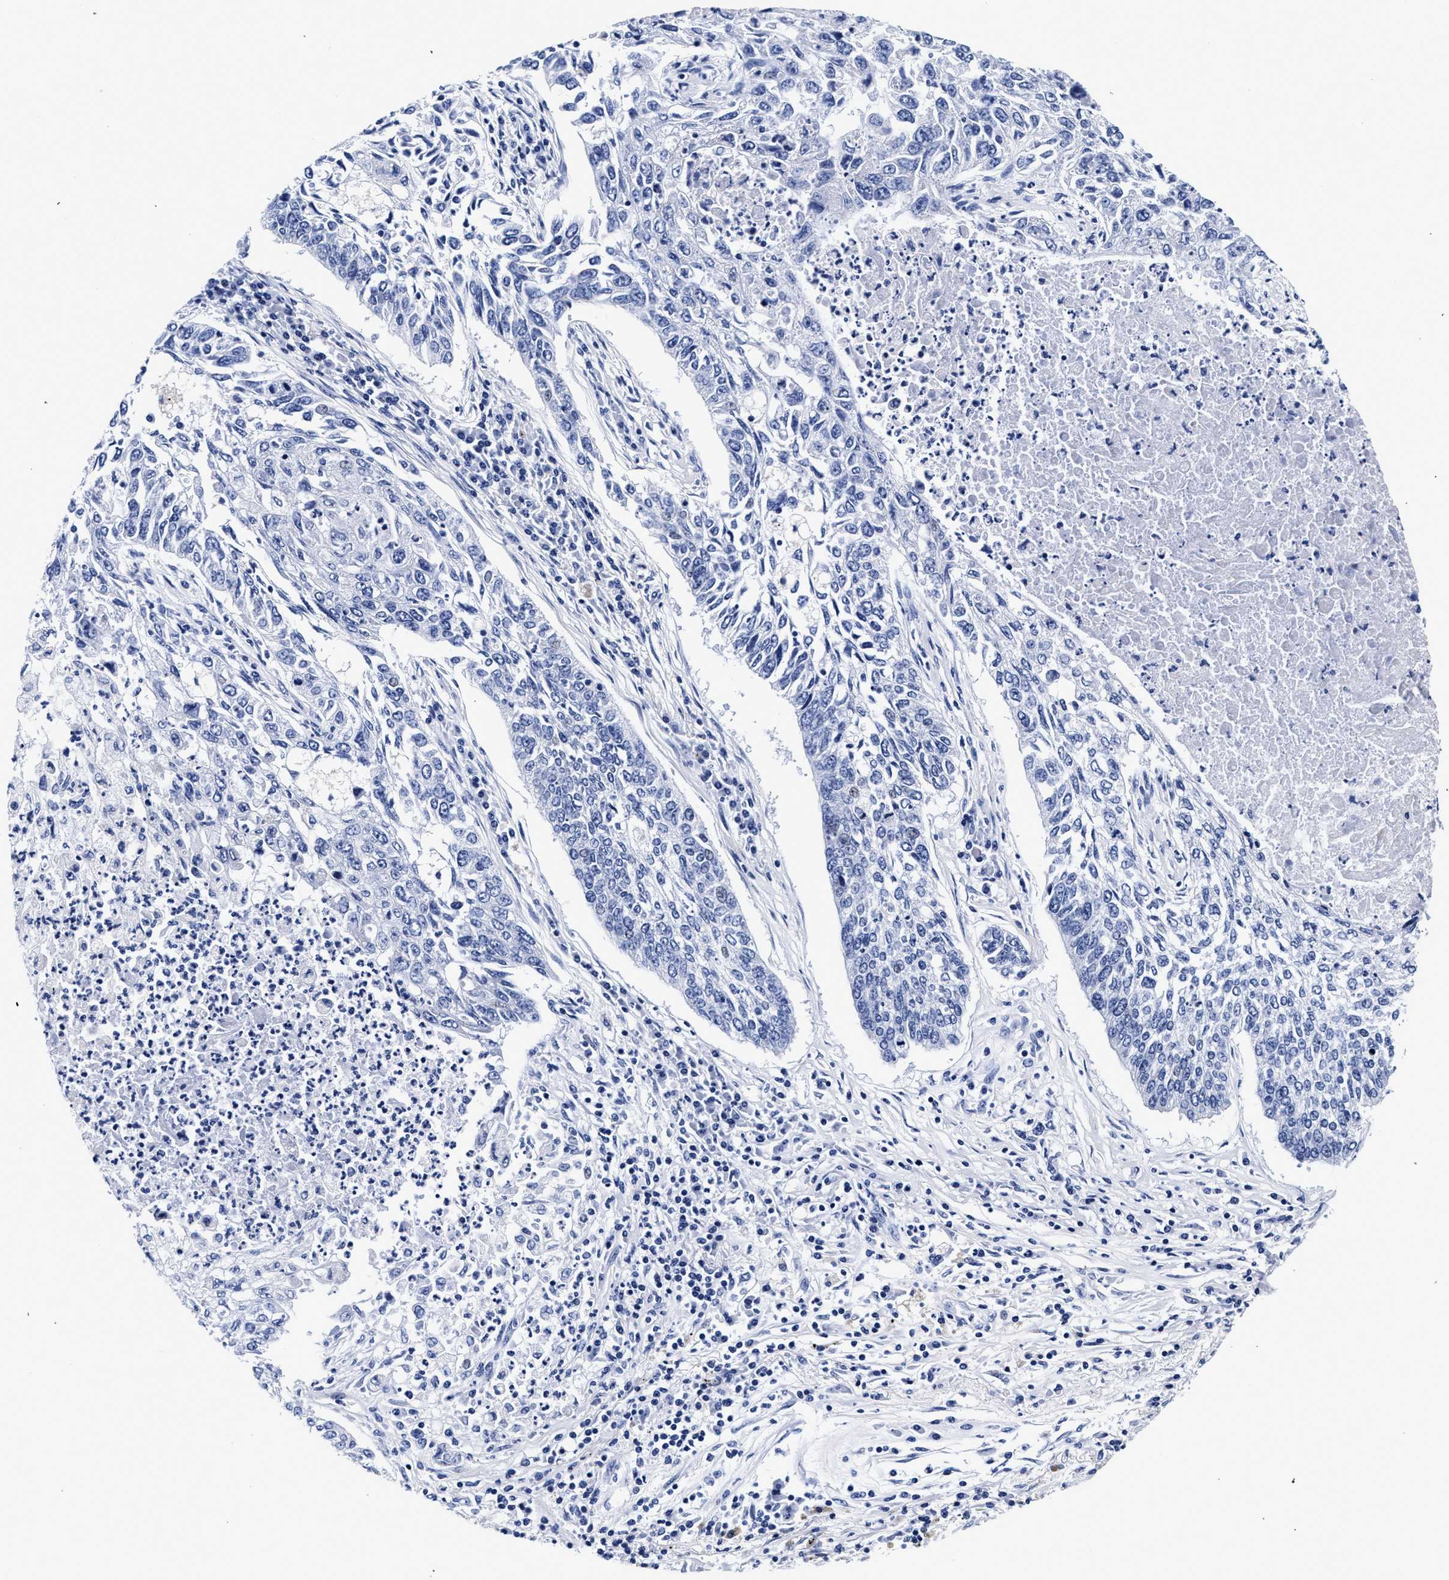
{"staining": {"intensity": "negative", "quantity": "none", "location": "none"}, "tissue": "lung cancer", "cell_type": "Tumor cells", "image_type": "cancer", "snomed": [{"axis": "morphology", "description": "Normal tissue, NOS"}, {"axis": "morphology", "description": "Squamous cell carcinoma, NOS"}, {"axis": "topography", "description": "Cartilage tissue"}, {"axis": "topography", "description": "Bronchus"}, {"axis": "topography", "description": "Lung"}], "caption": "Immunohistochemistry (IHC) image of neoplastic tissue: squamous cell carcinoma (lung) stained with DAB (3,3'-diaminobenzidine) demonstrates no significant protein expression in tumor cells. Brightfield microscopy of IHC stained with DAB (3,3'-diaminobenzidine) (brown) and hematoxylin (blue), captured at high magnification.", "gene": "RAB3B", "patient": {"sex": "female", "age": 49}}